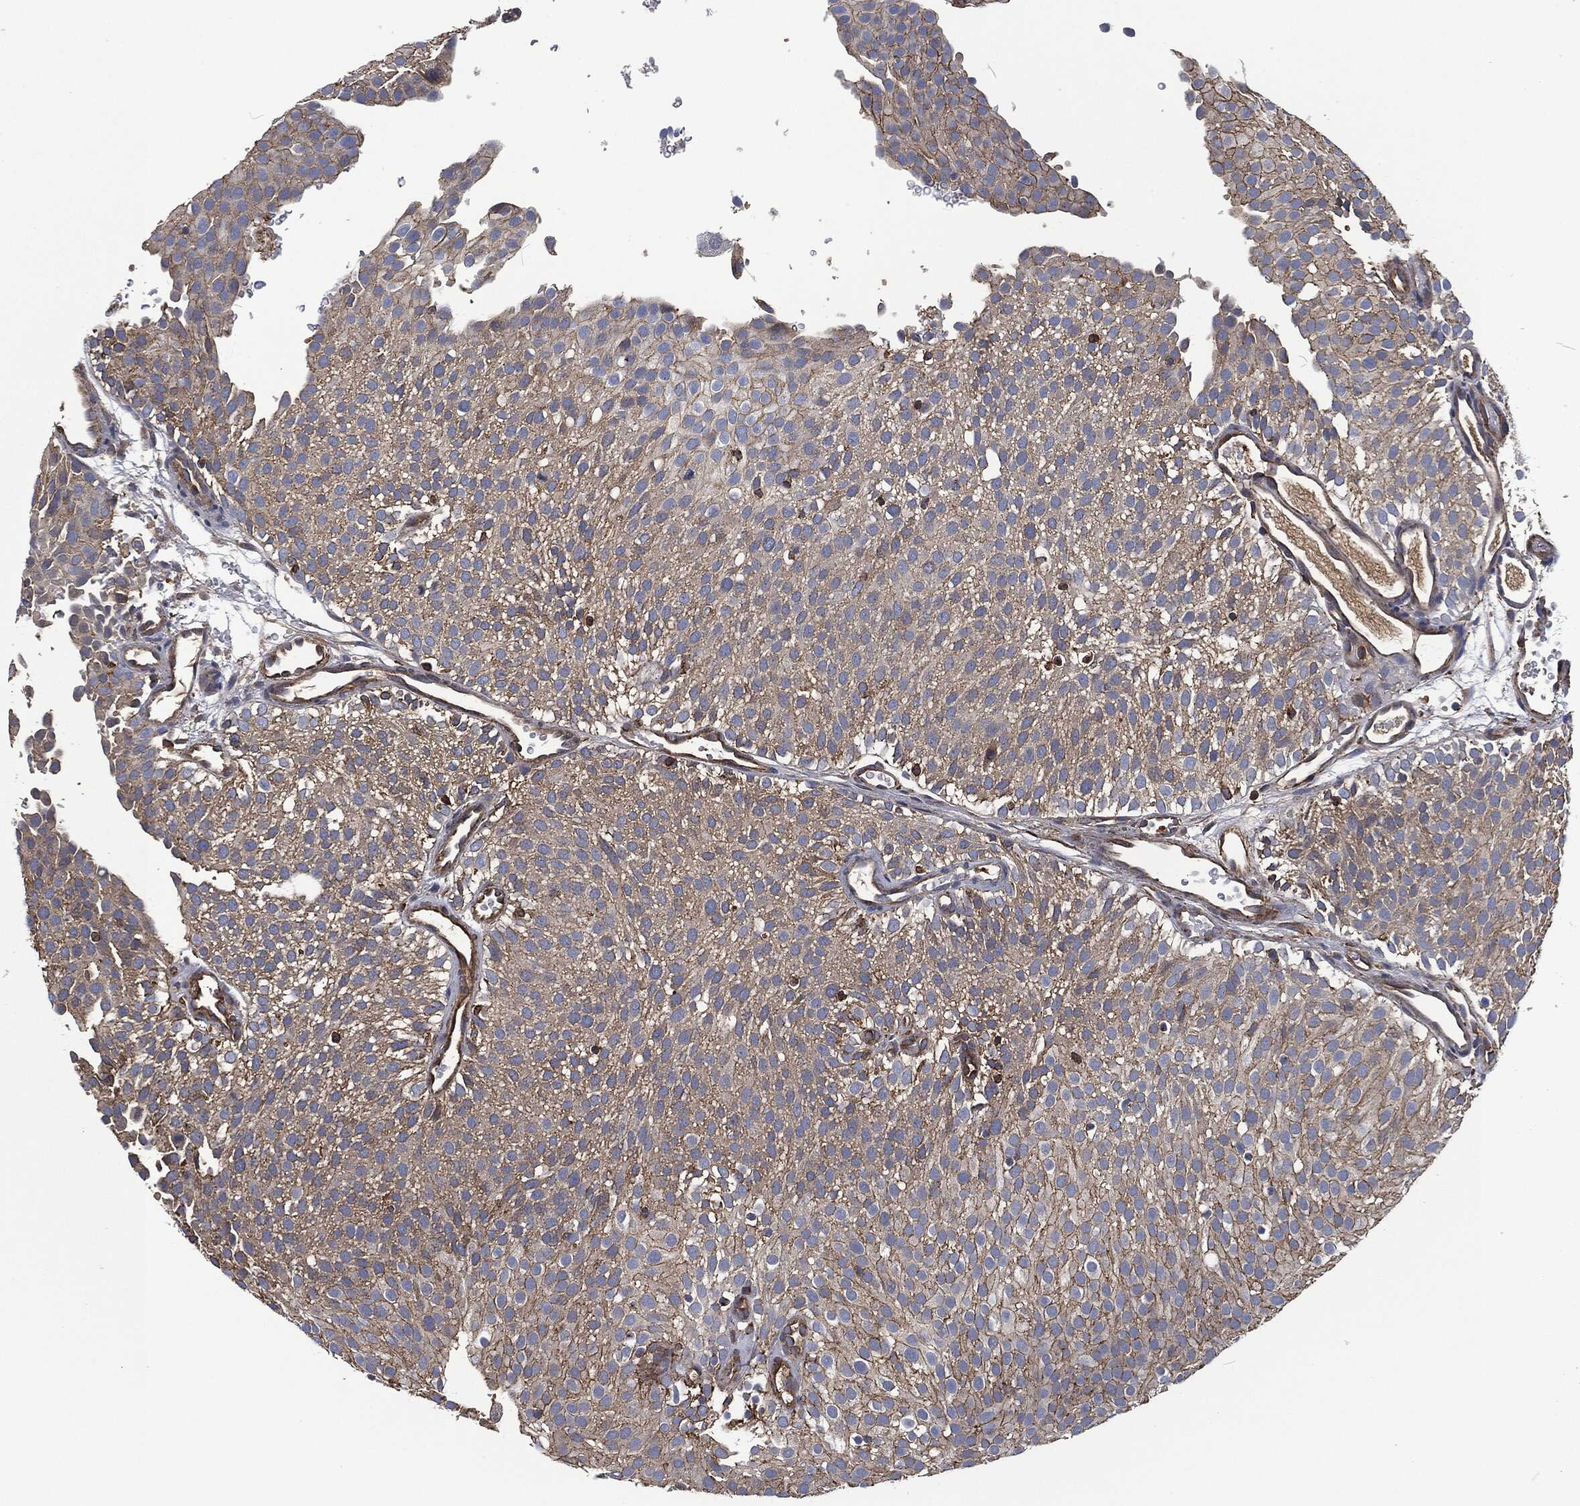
{"staining": {"intensity": "moderate", "quantity": "25%-75%", "location": "cytoplasmic/membranous"}, "tissue": "urothelial cancer", "cell_type": "Tumor cells", "image_type": "cancer", "snomed": [{"axis": "morphology", "description": "Urothelial carcinoma, Low grade"}, {"axis": "topography", "description": "Urinary bladder"}], "caption": "A high-resolution histopathology image shows immunohistochemistry (IHC) staining of urothelial cancer, which shows moderate cytoplasmic/membranous staining in about 25%-75% of tumor cells.", "gene": "LGALS9", "patient": {"sex": "male", "age": 78}}